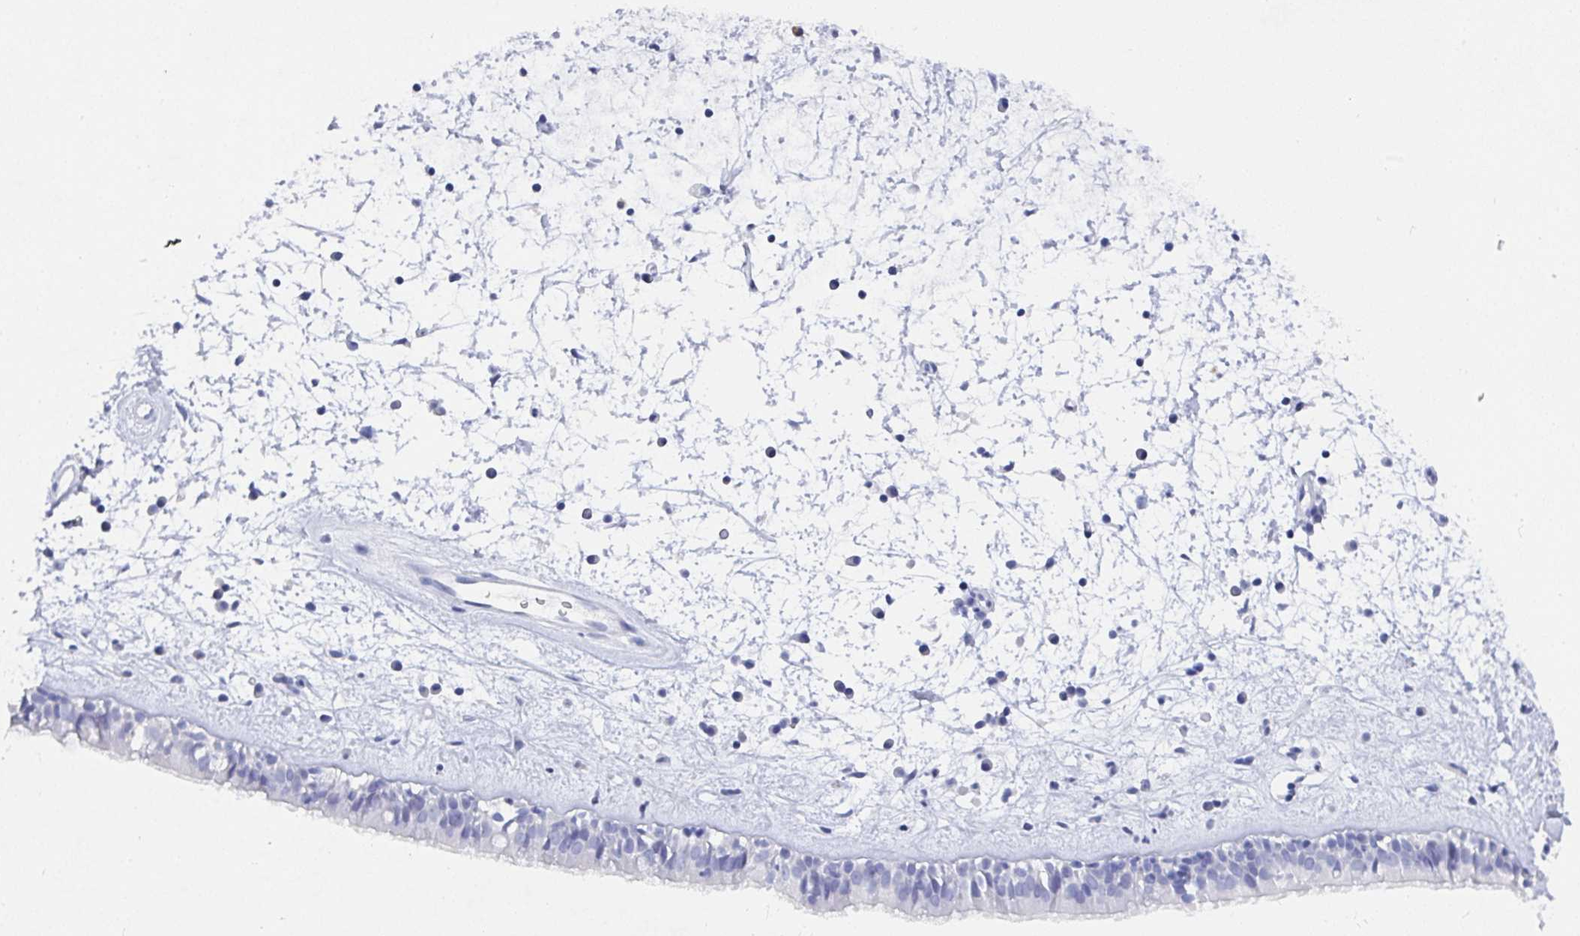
{"staining": {"intensity": "negative", "quantity": "none", "location": "none"}, "tissue": "nasopharynx", "cell_type": "Respiratory epithelial cells", "image_type": "normal", "snomed": [{"axis": "morphology", "description": "Normal tissue, NOS"}, {"axis": "topography", "description": "Nasopharynx"}], "caption": "Respiratory epithelial cells show no significant protein expression in benign nasopharynx. (DAB immunohistochemistry (IHC) with hematoxylin counter stain).", "gene": "GRIA1", "patient": {"sex": "male", "age": 24}}